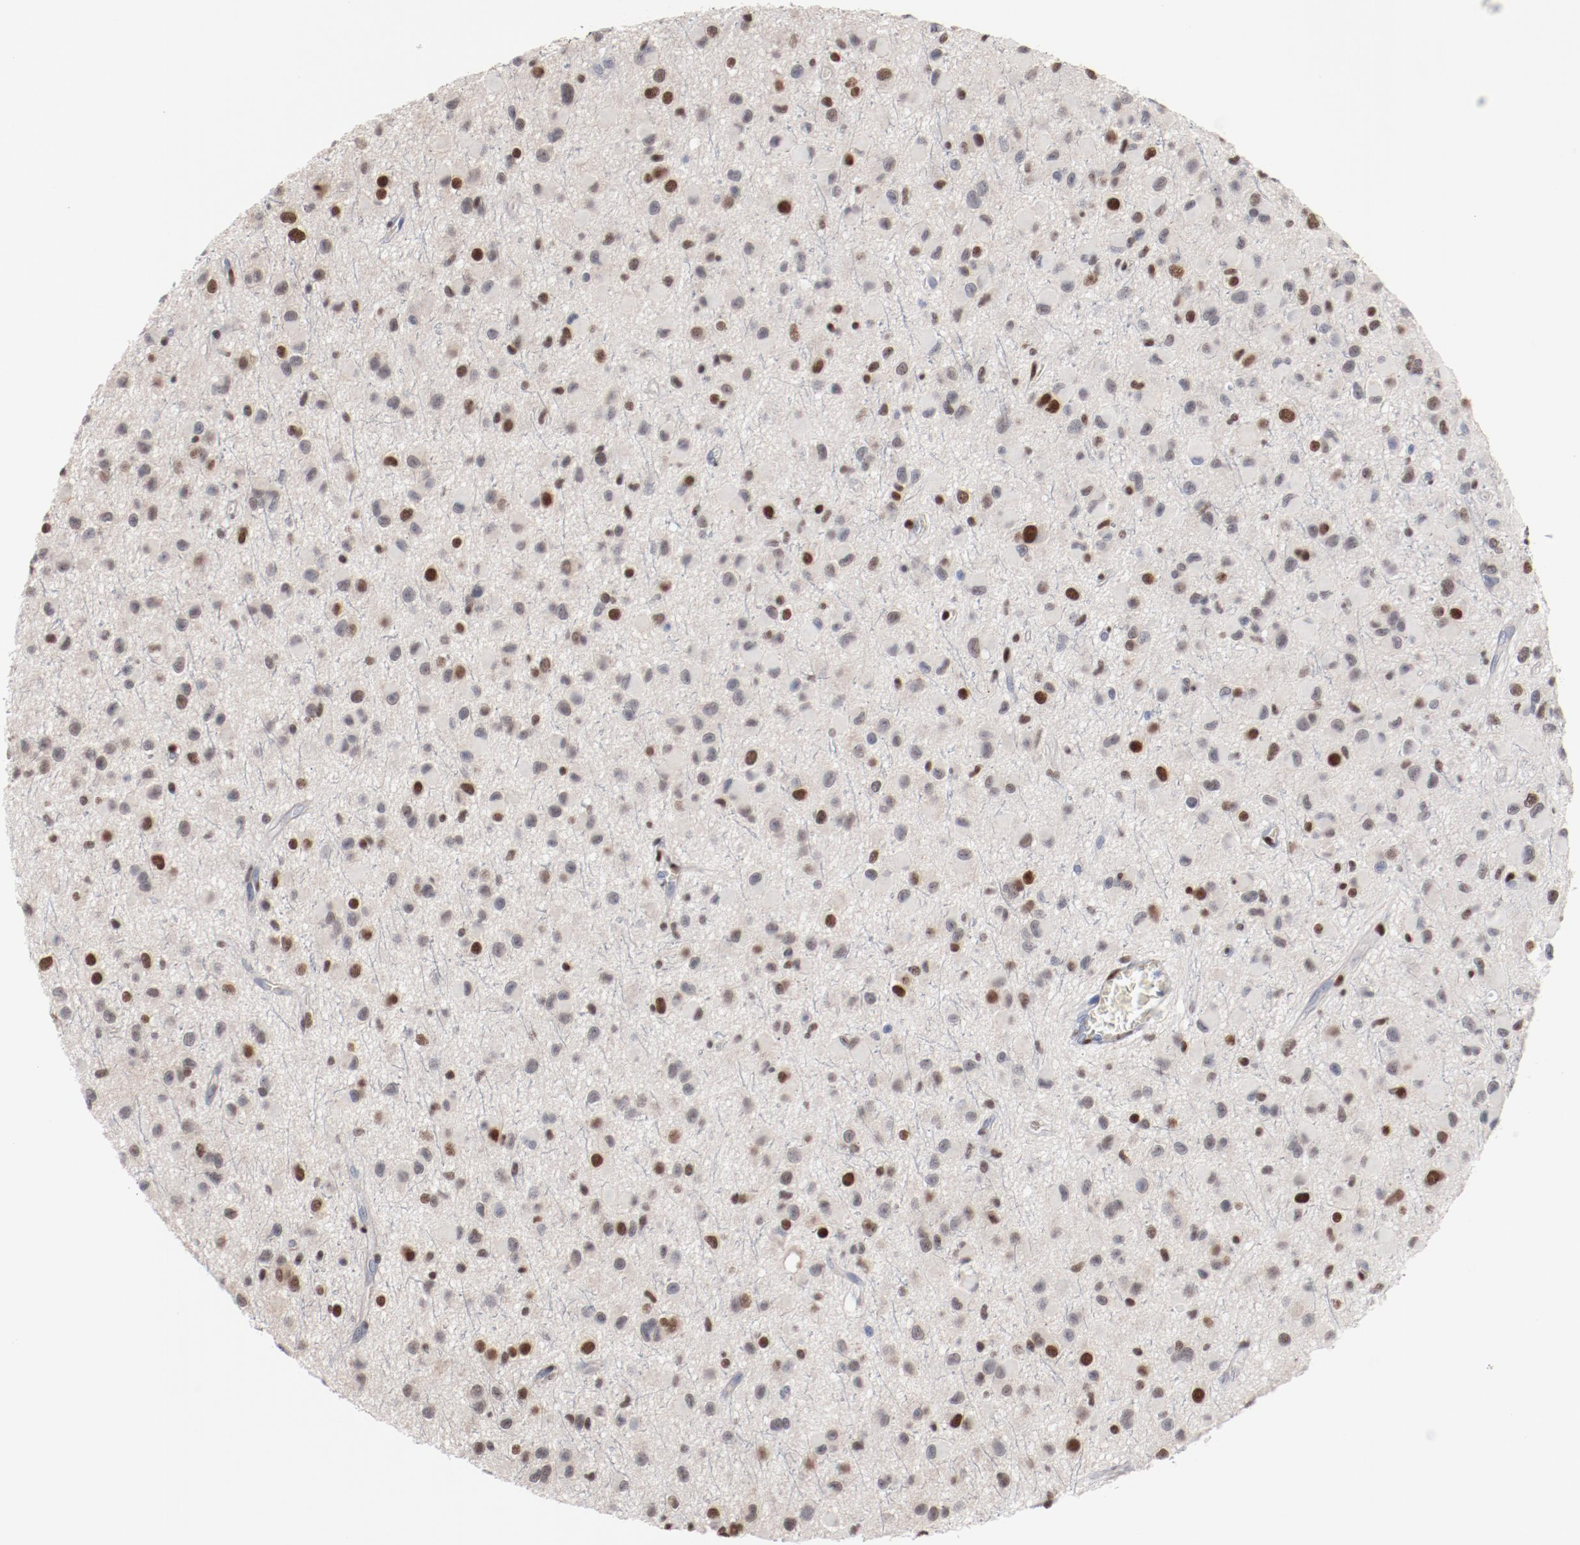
{"staining": {"intensity": "moderate", "quantity": "25%-75%", "location": "nuclear"}, "tissue": "glioma", "cell_type": "Tumor cells", "image_type": "cancer", "snomed": [{"axis": "morphology", "description": "Glioma, malignant, Low grade"}, {"axis": "topography", "description": "Brain"}], "caption": "Human glioma stained with a brown dye shows moderate nuclear positive expression in approximately 25%-75% of tumor cells.", "gene": "ZEB2", "patient": {"sex": "male", "age": 42}}